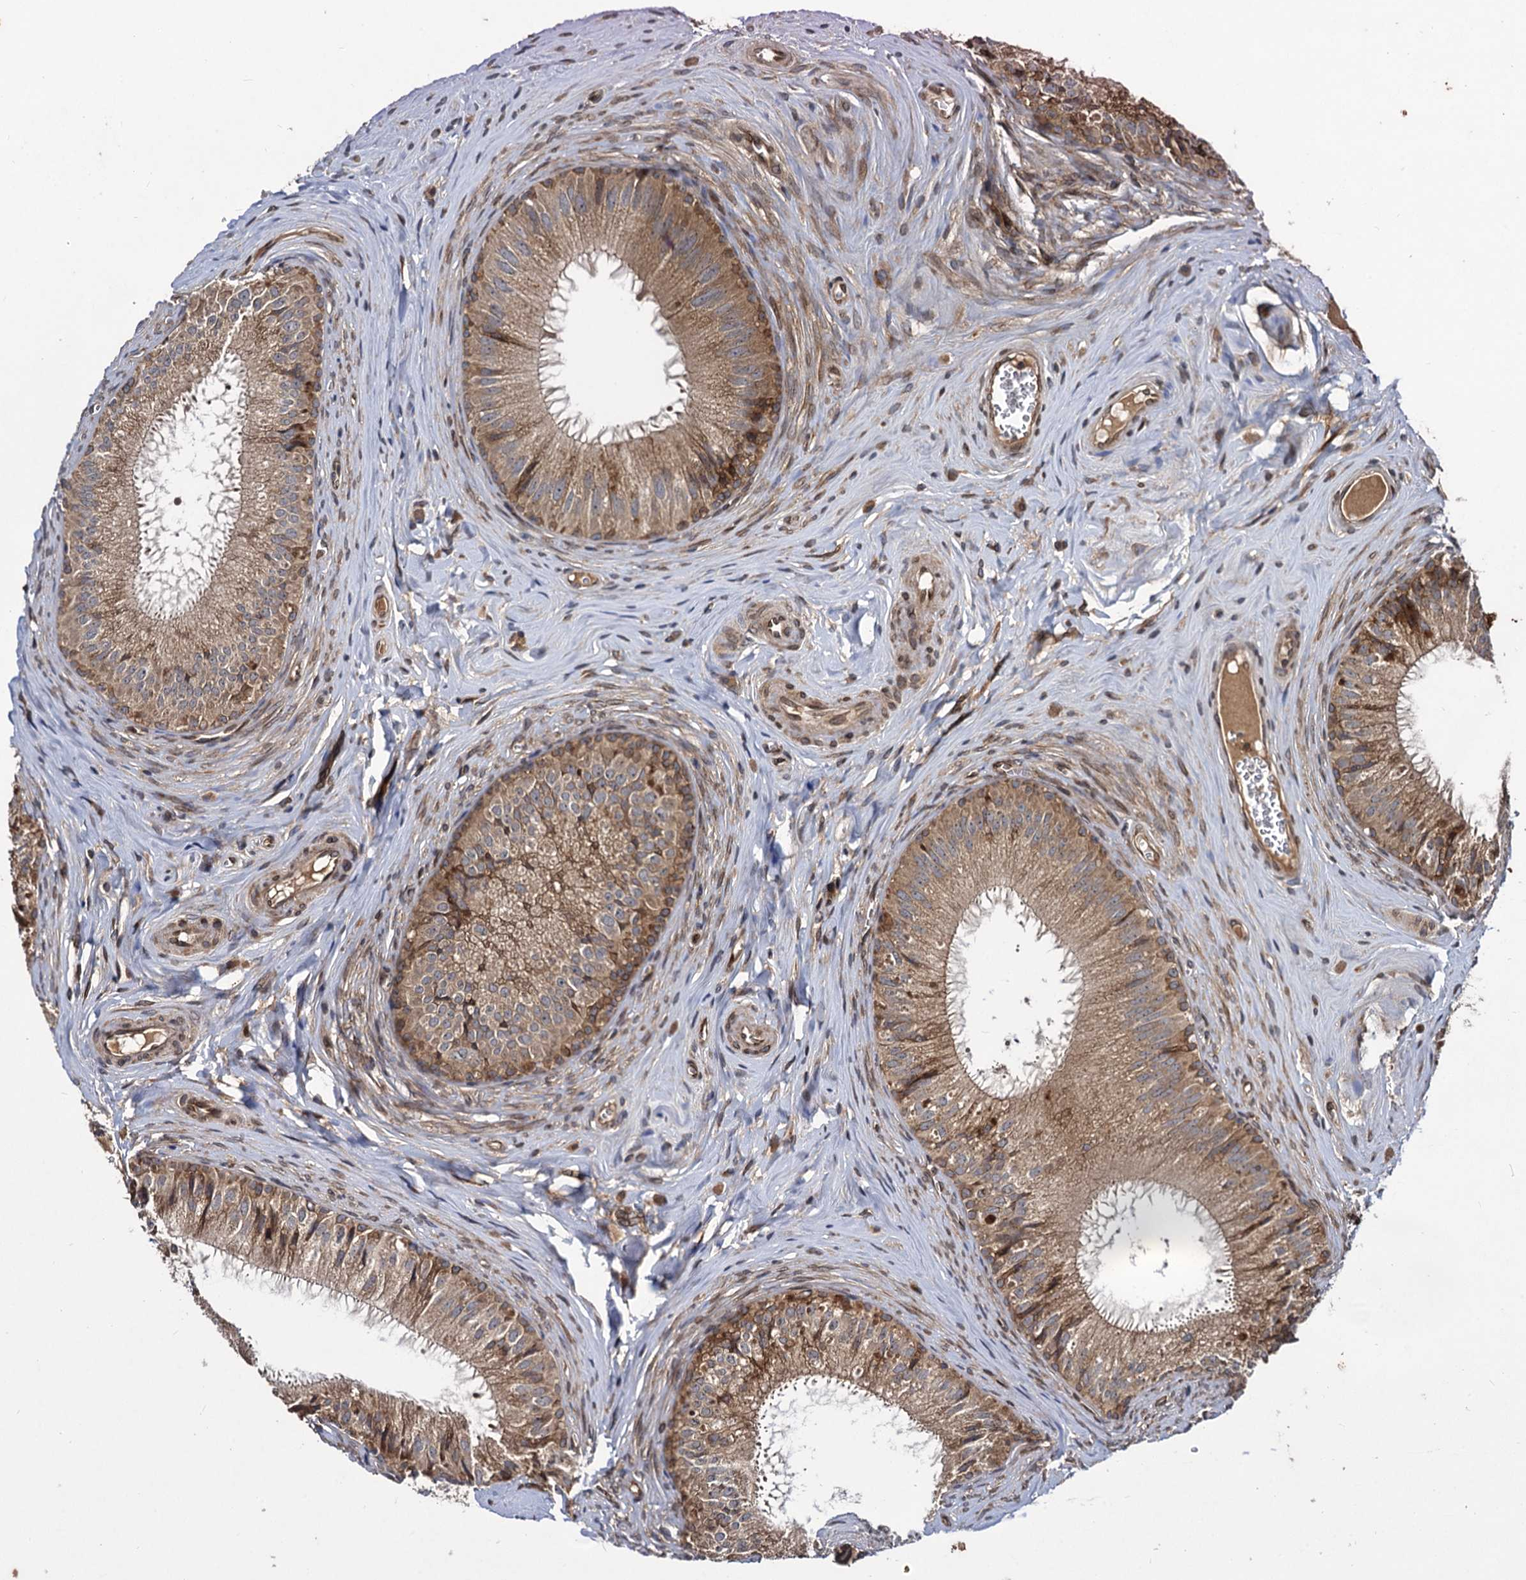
{"staining": {"intensity": "strong", "quantity": ">75%", "location": "cytoplasmic/membranous"}, "tissue": "epididymis", "cell_type": "Glandular cells", "image_type": "normal", "snomed": [{"axis": "morphology", "description": "Normal tissue, NOS"}, {"axis": "topography", "description": "Epididymis"}], "caption": "This micrograph exhibits normal epididymis stained with IHC to label a protein in brown. The cytoplasmic/membranous of glandular cells show strong positivity for the protein. Nuclei are counter-stained blue.", "gene": "DCP1B", "patient": {"sex": "male", "age": 46}}